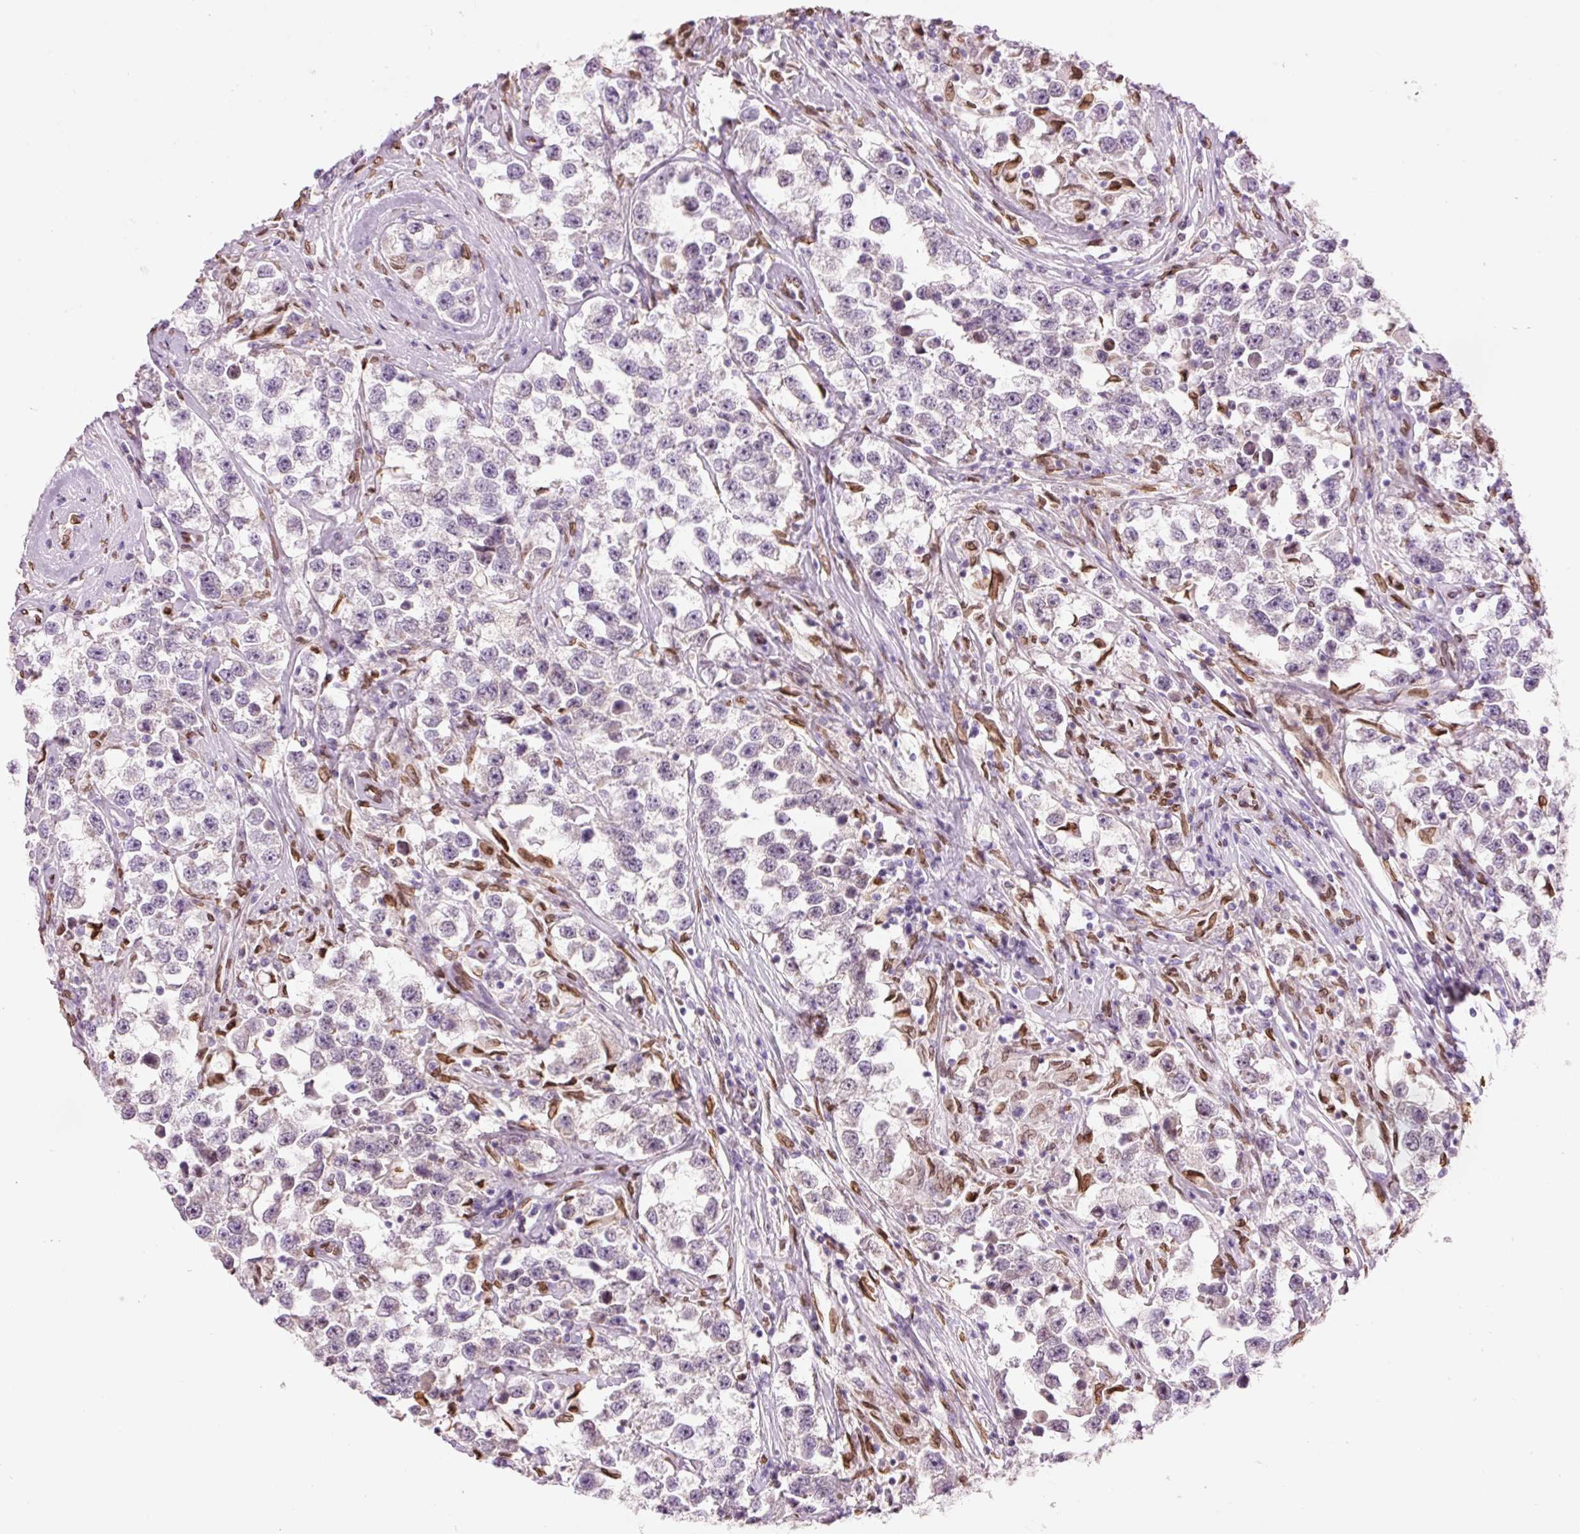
{"staining": {"intensity": "negative", "quantity": "none", "location": "none"}, "tissue": "testis cancer", "cell_type": "Tumor cells", "image_type": "cancer", "snomed": [{"axis": "morphology", "description": "Seminoma, NOS"}, {"axis": "topography", "description": "Testis"}], "caption": "A histopathology image of human testis cancer (seminoma) is negative for staining in tumor cells. (DAB immunohistochemistry with hematoxylin counter stain).", "gene": "ZNF224", "patient": {"sex": "male", "age": 46}}